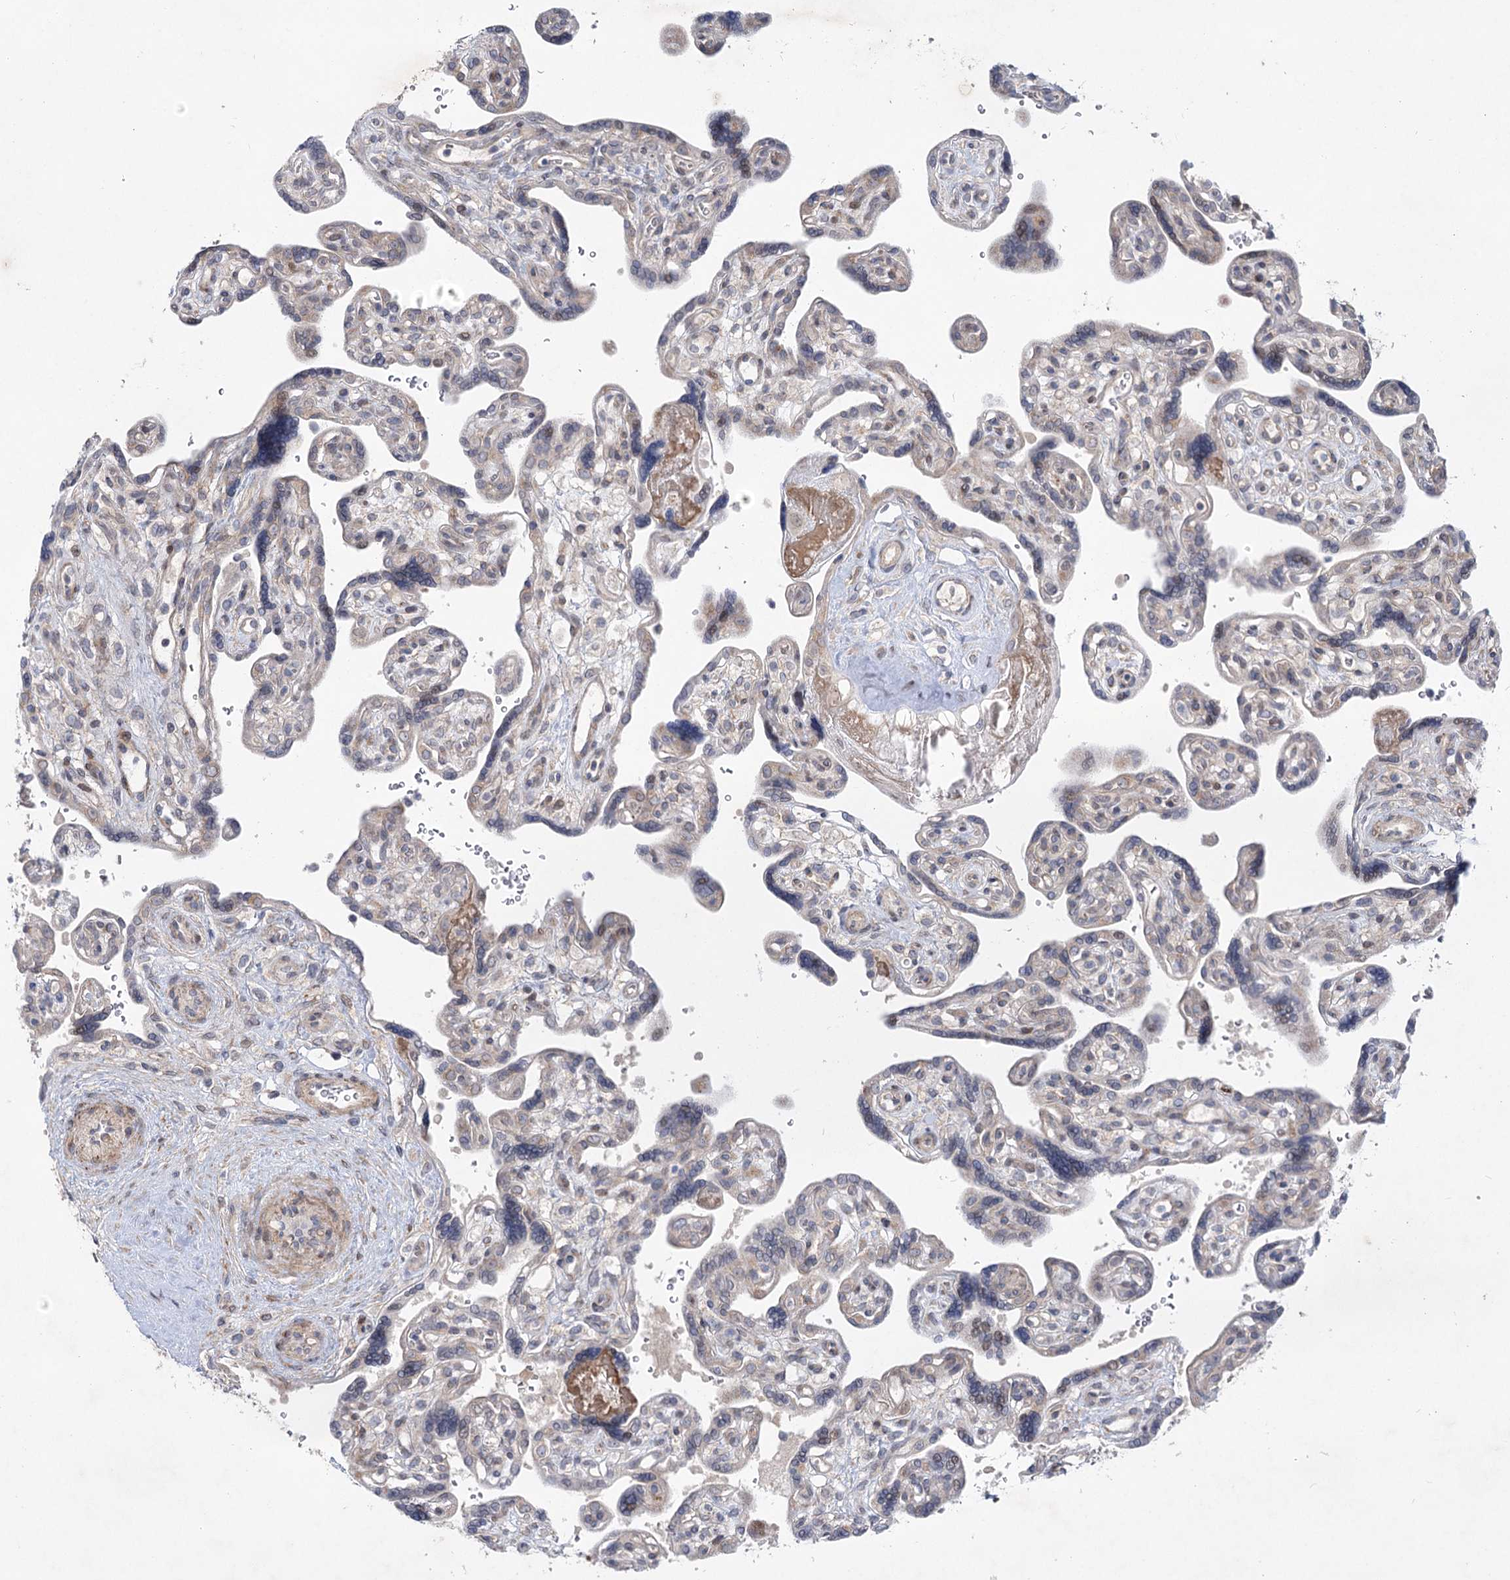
{"staining": {"intensity": "negative", "quantity": "none", "location": "none"}, "tissue": "placenta", "cell_type": "Trophoblastic cells", "image_type": "normal", "snomed": [{"axis": "morphology", "description": "Normal tissue, NOS"}, {"axis": "topography", "description": "Placenta"}], "caption": "Trophoblastic cells show no significant positivity in benign placenta. Brightfield microscopy of IHC stained with DAB (3,3'-diaminobenzidine) (brown) and hematoxylin (blue), captured at high magnification.", "gene": "SH3BP5L", "patient": {"sex": "female", "age": 39}}